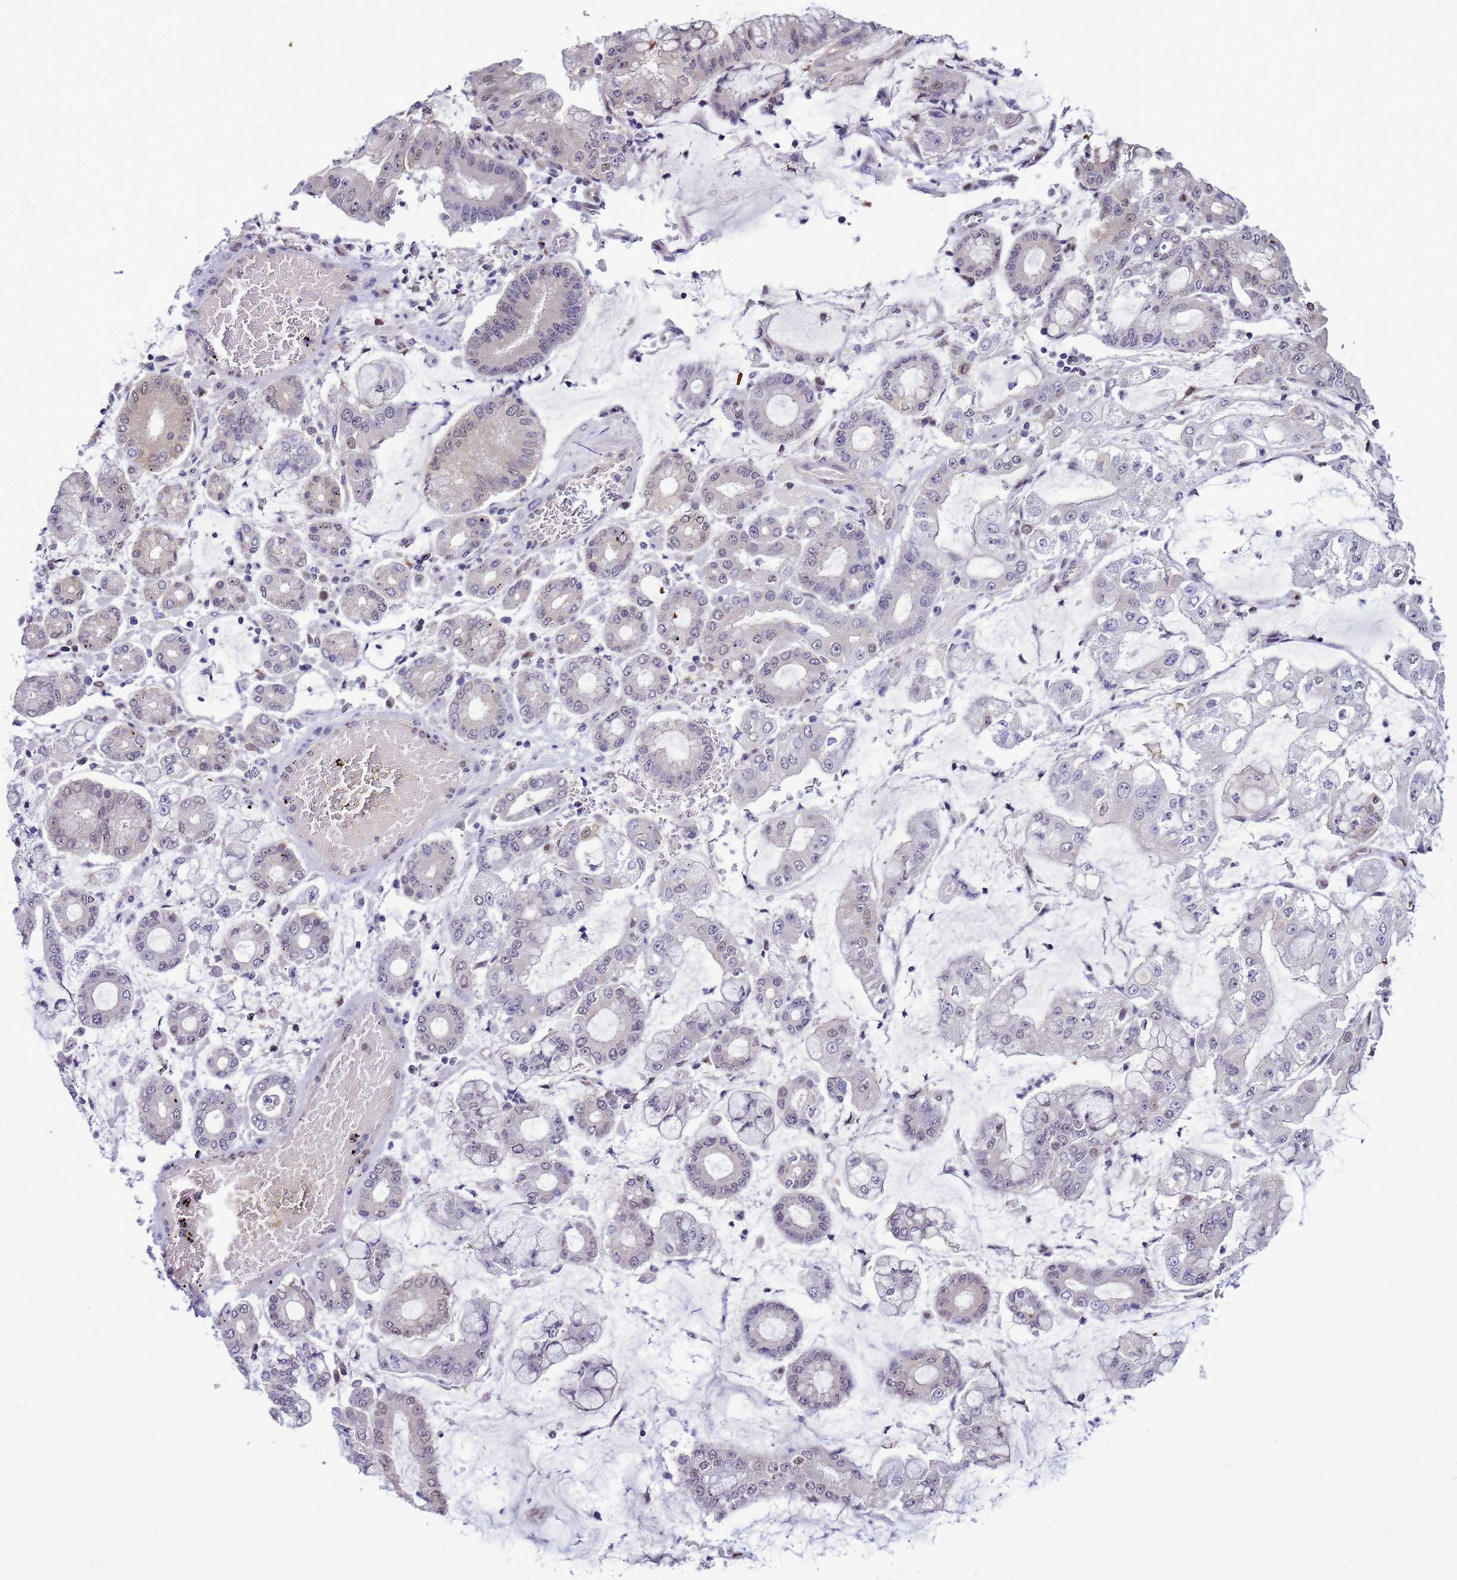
{"staining": {"intensity": "negative", "quantity": "none", "location": "none"}, "tissue": "stomach cancer", "cell_type": "Tumor cells", "image_type": "cancer", "snomed": [{"axis": "morphology", "description": "Adenocarcinoma, NOS"}, {"axis": "topography", "description": "Stomach"}], "caption": "A photomicrograph of adenocarcinoma (stomach) stained for a protein displays no brown staining in tumor cells.", "gene": "DDI2", "patient": {"sex": "male", "age": 76}}